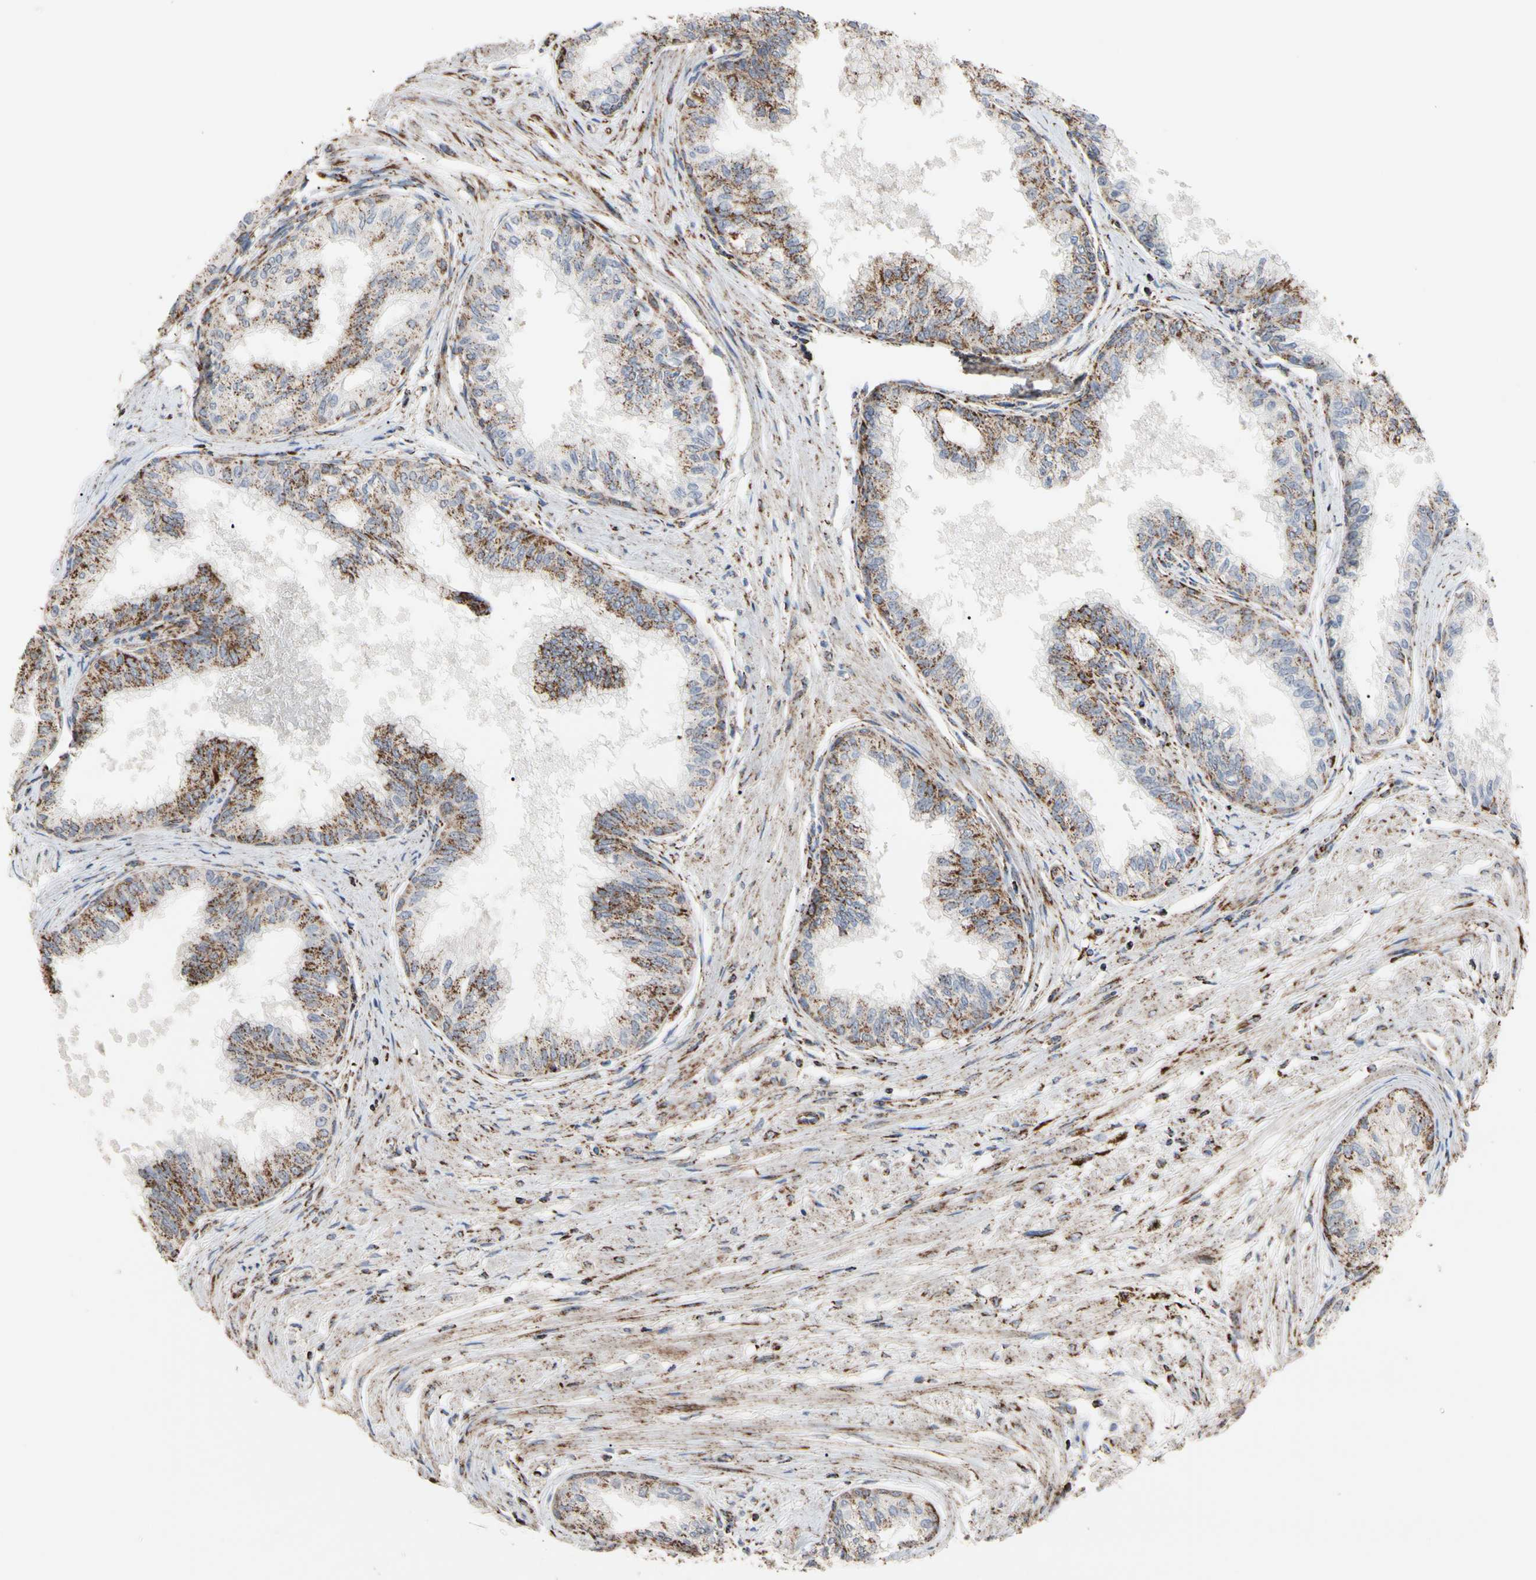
{"staining": {"intensity": "strong", "quantity": ">75%", "location": "cytoplasmic/membranous"}, "tissue": "prostate", "cell_type": "Glandular cells", "image_type": "normal", "snomed": [{"axis": "morphology", "description": "Normal tissue, NOS"}, {"axis": "topography", "description": "Prostate"}, {"axis": "topography", "description": "Seminal veicle"}], "caption": "The immunohistochemical stain labels strong cytoplasmic/membranous expression in glandular cells of unremarkable prostate. Using DAB (3,3'-diaminobenzidine) (brown) and hematoxylin (blue) stains, captured at high magnification using brightfield microscopy.", "gene": "FAM110B", "patient": {"sex": "male", "age": 60}}